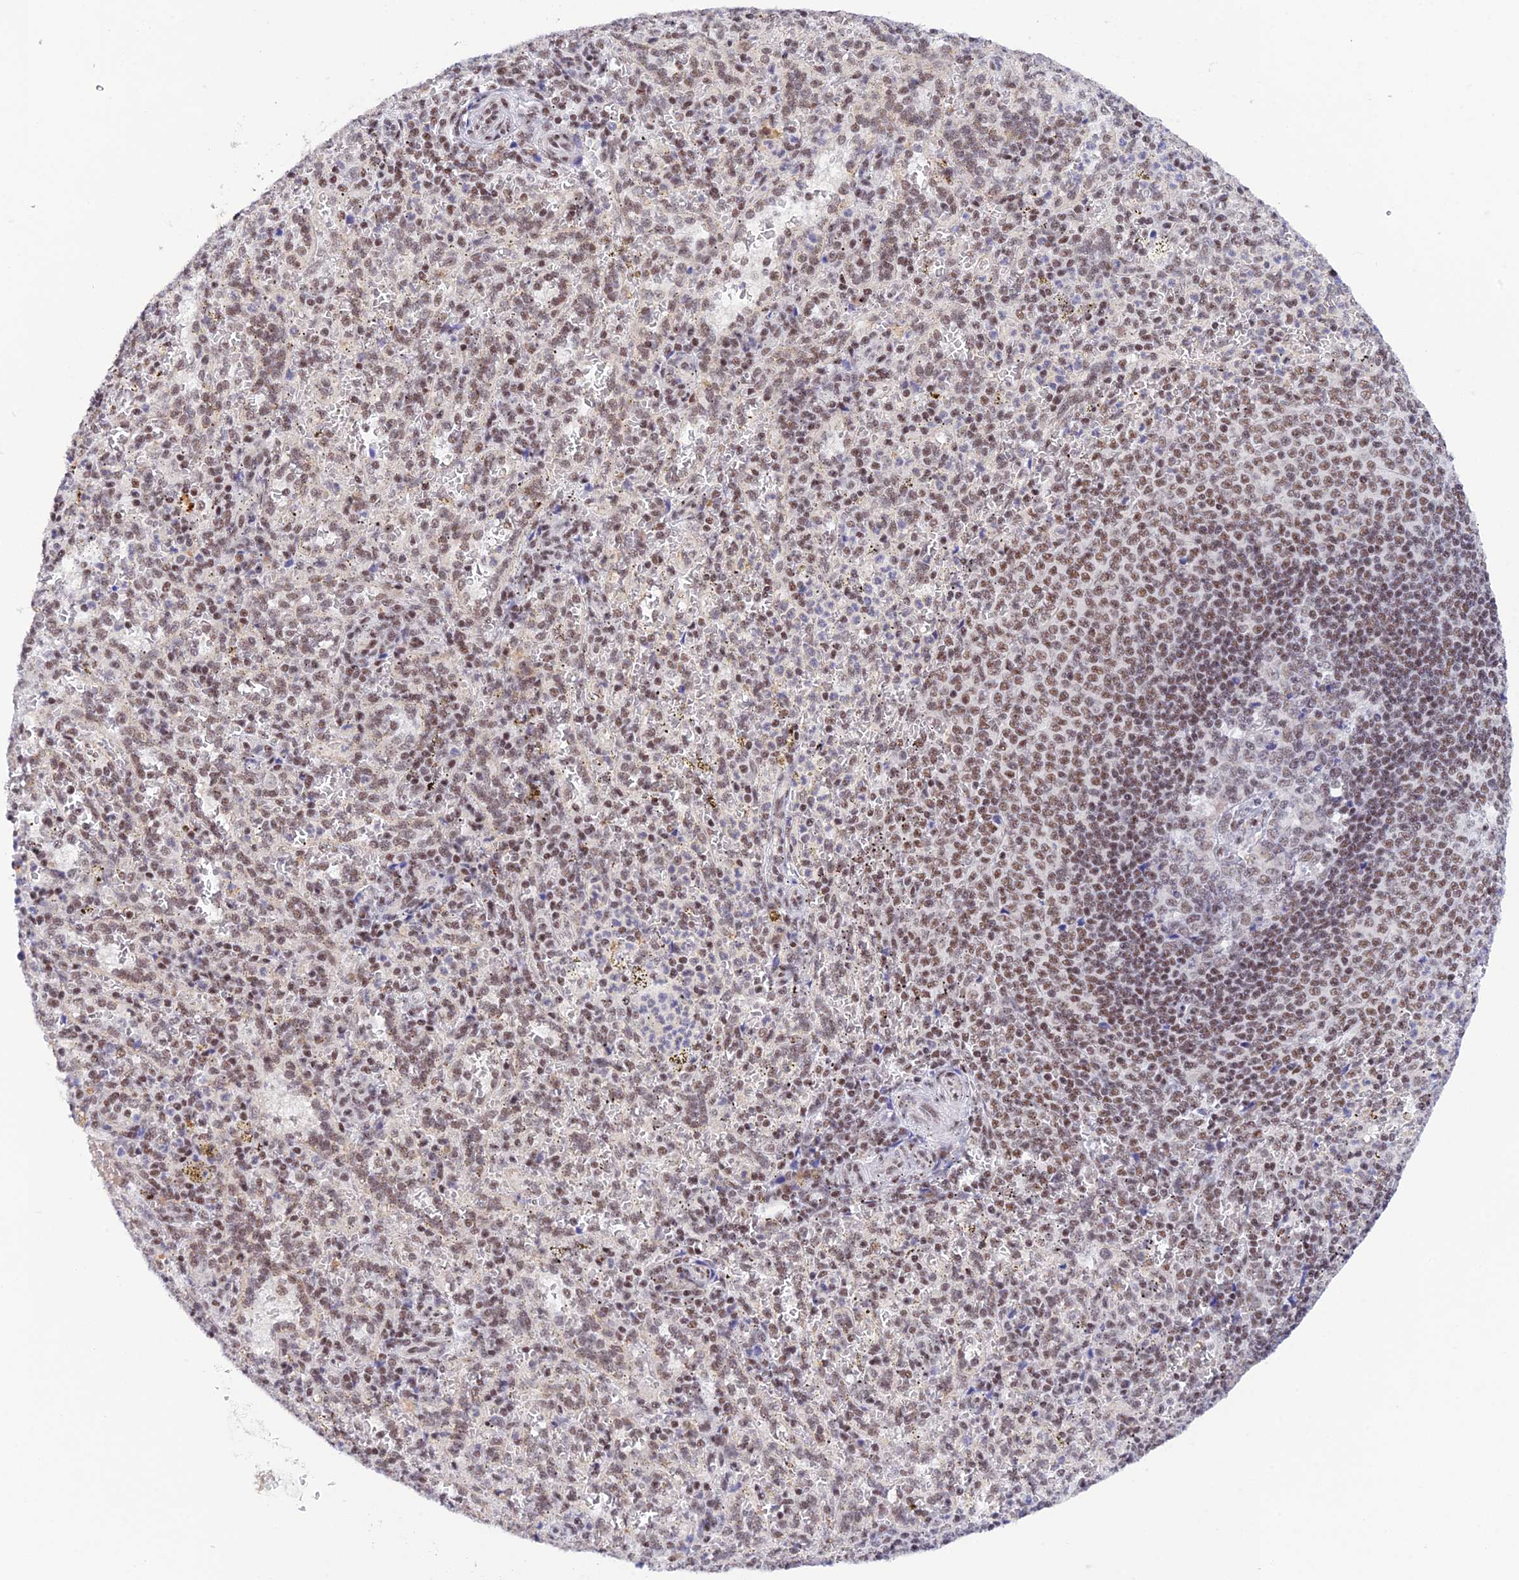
{"staining": {"intensity": "weak", "quantity": "25%-75%", "location": "nuclear"}, "tissue": "spleen", "cell_type": "Cells in red pulp", "image_type": "normal", "snomed": [{"axis": "morphology", "description": "Normal tissue, NOS"}, {"axis": "topography", "description": "Spleen"}], "caption": "A high-resolution micrograph shows immunohistochemistry staining of benign spleen, which displays weak nuclear expression in about 25%-75% of cells in red pulp.", "gene": "THAP11", "patient": {"sex": "female", "age": 21}}